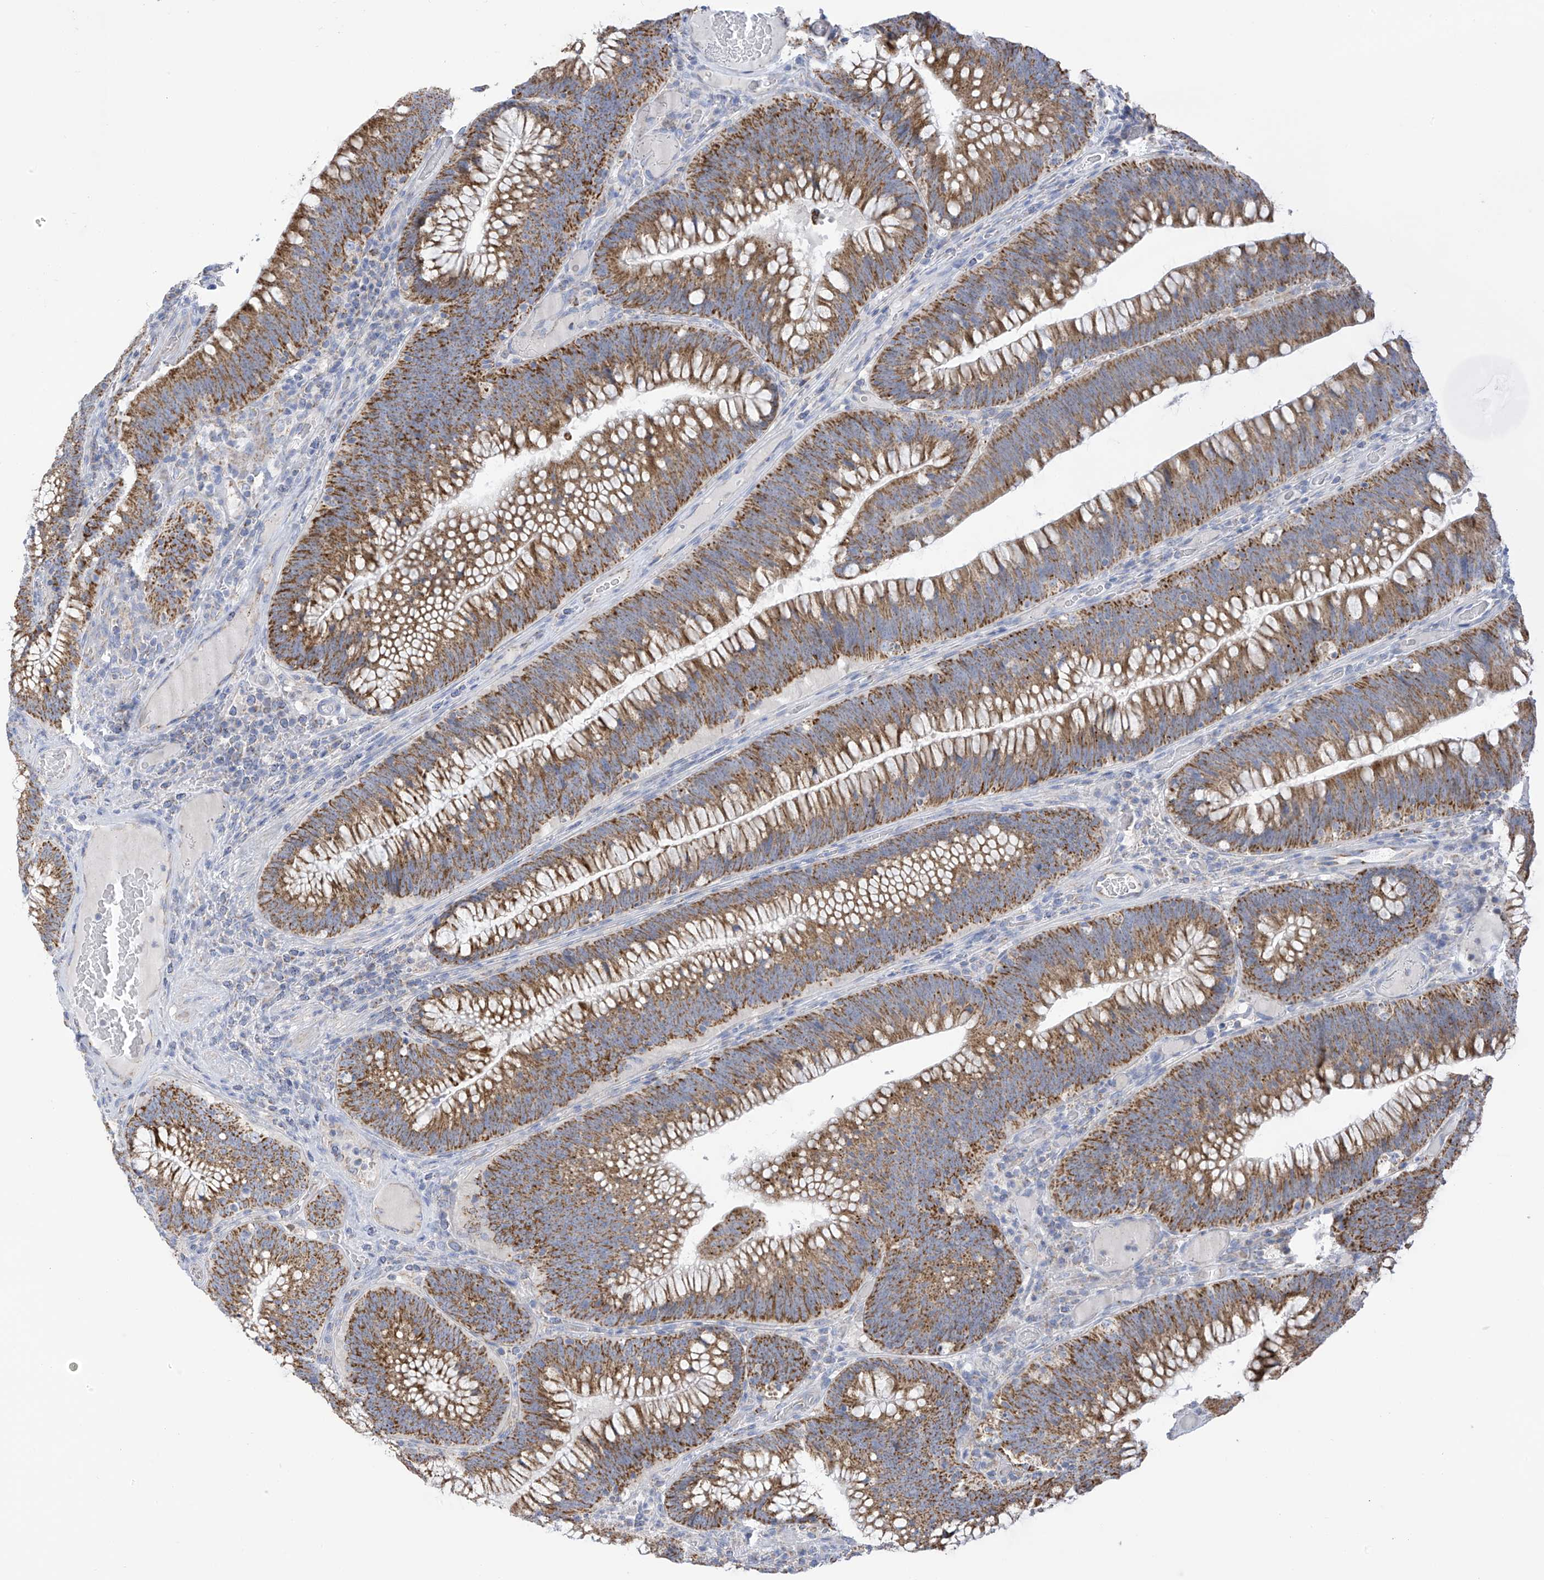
{"staining": {"intensity": "strong", "quantity": ">75%", "location": "cytoplasmic/membranous"}, "tissue": "colorectal cancer", "cell_type": "Tumor cells", "image_type": "cancer", "snomed": [{"axis": "morphology", "description": "Normal tissue, NOS"}, {"axis": "topography", "description": "Colon"}], "caption": "Tumor cells reveal high levels of strong cytoplasmic/membranous expression in about >75% of cells in colorectal cancer.", "gene": "PNPT1", "patient": {"sex": "female", "age": 82}}